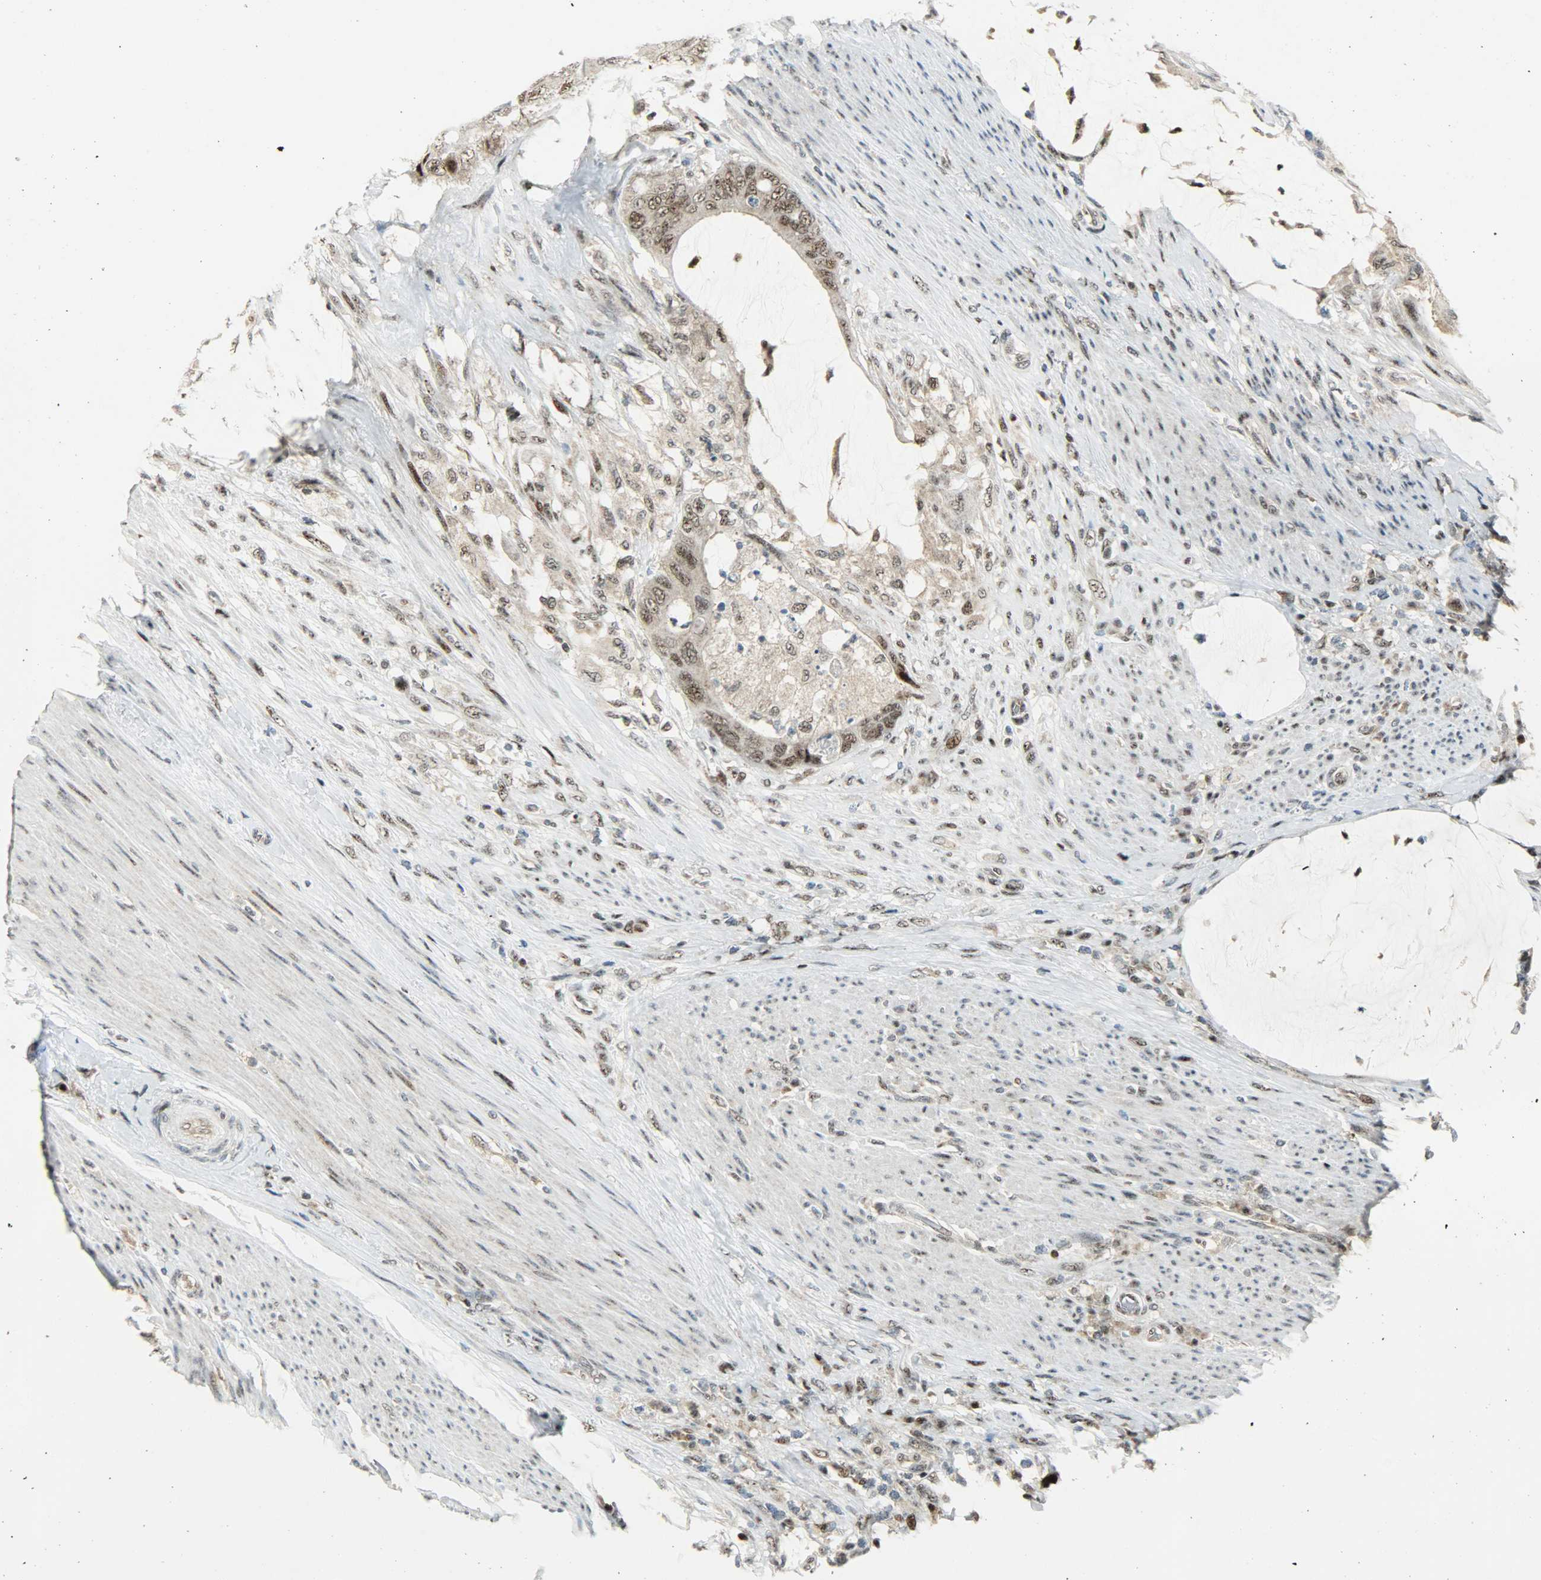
{"staining": {"intensity": "moderate", "quantity": "25%-75%", "location": "cytoplasmic/membranous,nuclear"}, "tissue": "colorectal cancer", "cell_type": "Tumor cells", "image_type": "cancer", "snomed": [{"axis": "morphology", "description": "Adenocarcinoma, NOS"}, {"axis": "topography", "description": "Rectum"}], "caption": "This is an image of immunohistochemistry (IHC) staining of adenocarcinoma (colorectal), which shows moderate positivity in the cytoplasmic/membranous and nuclear of tumor cells.", "gene": "IL15", "patient": {"sex": "female", "age": 77}}